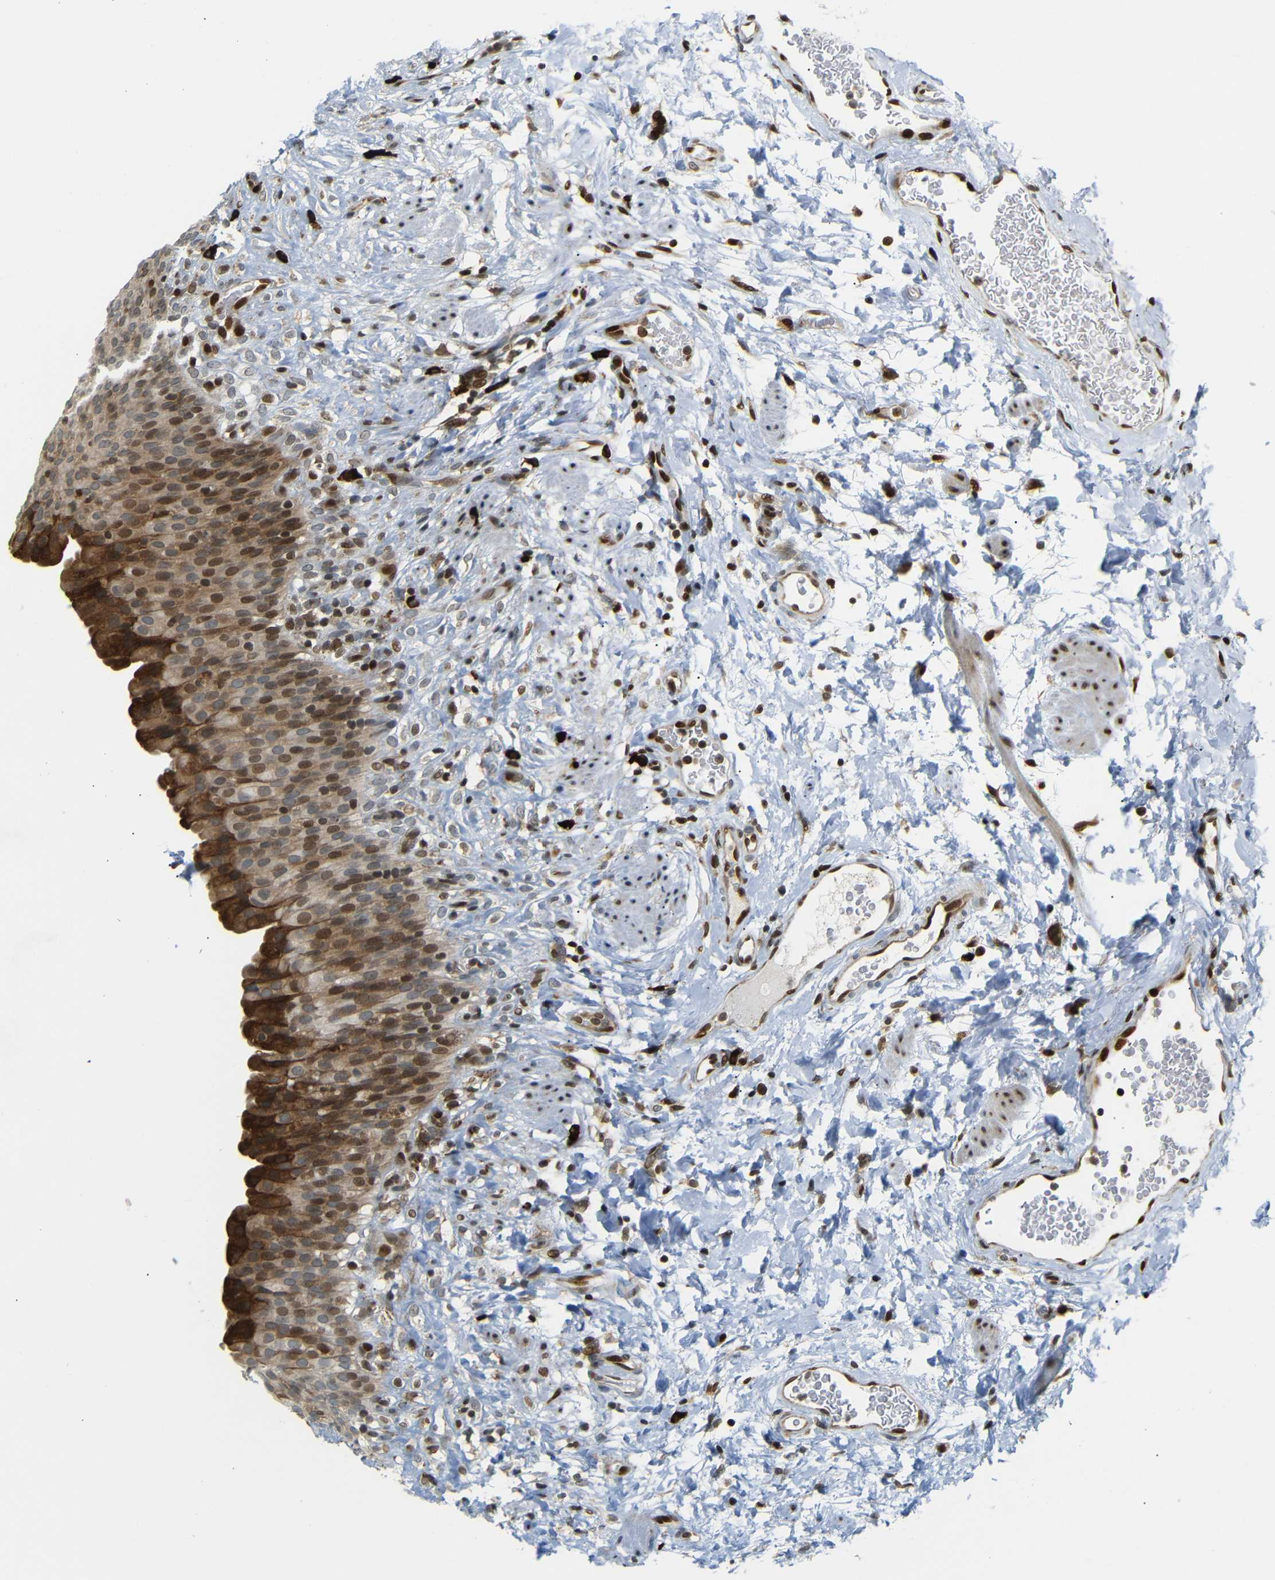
{"staining": {"intensity": "moderate", "quantity": ">75%", "location": "cytoplasmic/membranous,nuclear"}, "tissue": "urinary bladder", "cell_type": "Urothelial cells", "image_type": "normal", "snomed": [{"axis": "morphology", "description": "Normal tissue, NOS"}, {"axis": "topography", "description": "Urinary bladder"}], "caption": "Immunohistochemistry of normal urinary bladder demonstrates medium levels of moderate cytoplasmic/membranous,nuclear expression in approximately >75% of urothelial cells.", "gene": "SPCS2", "patient": {"sex": "female", "age": 79}}